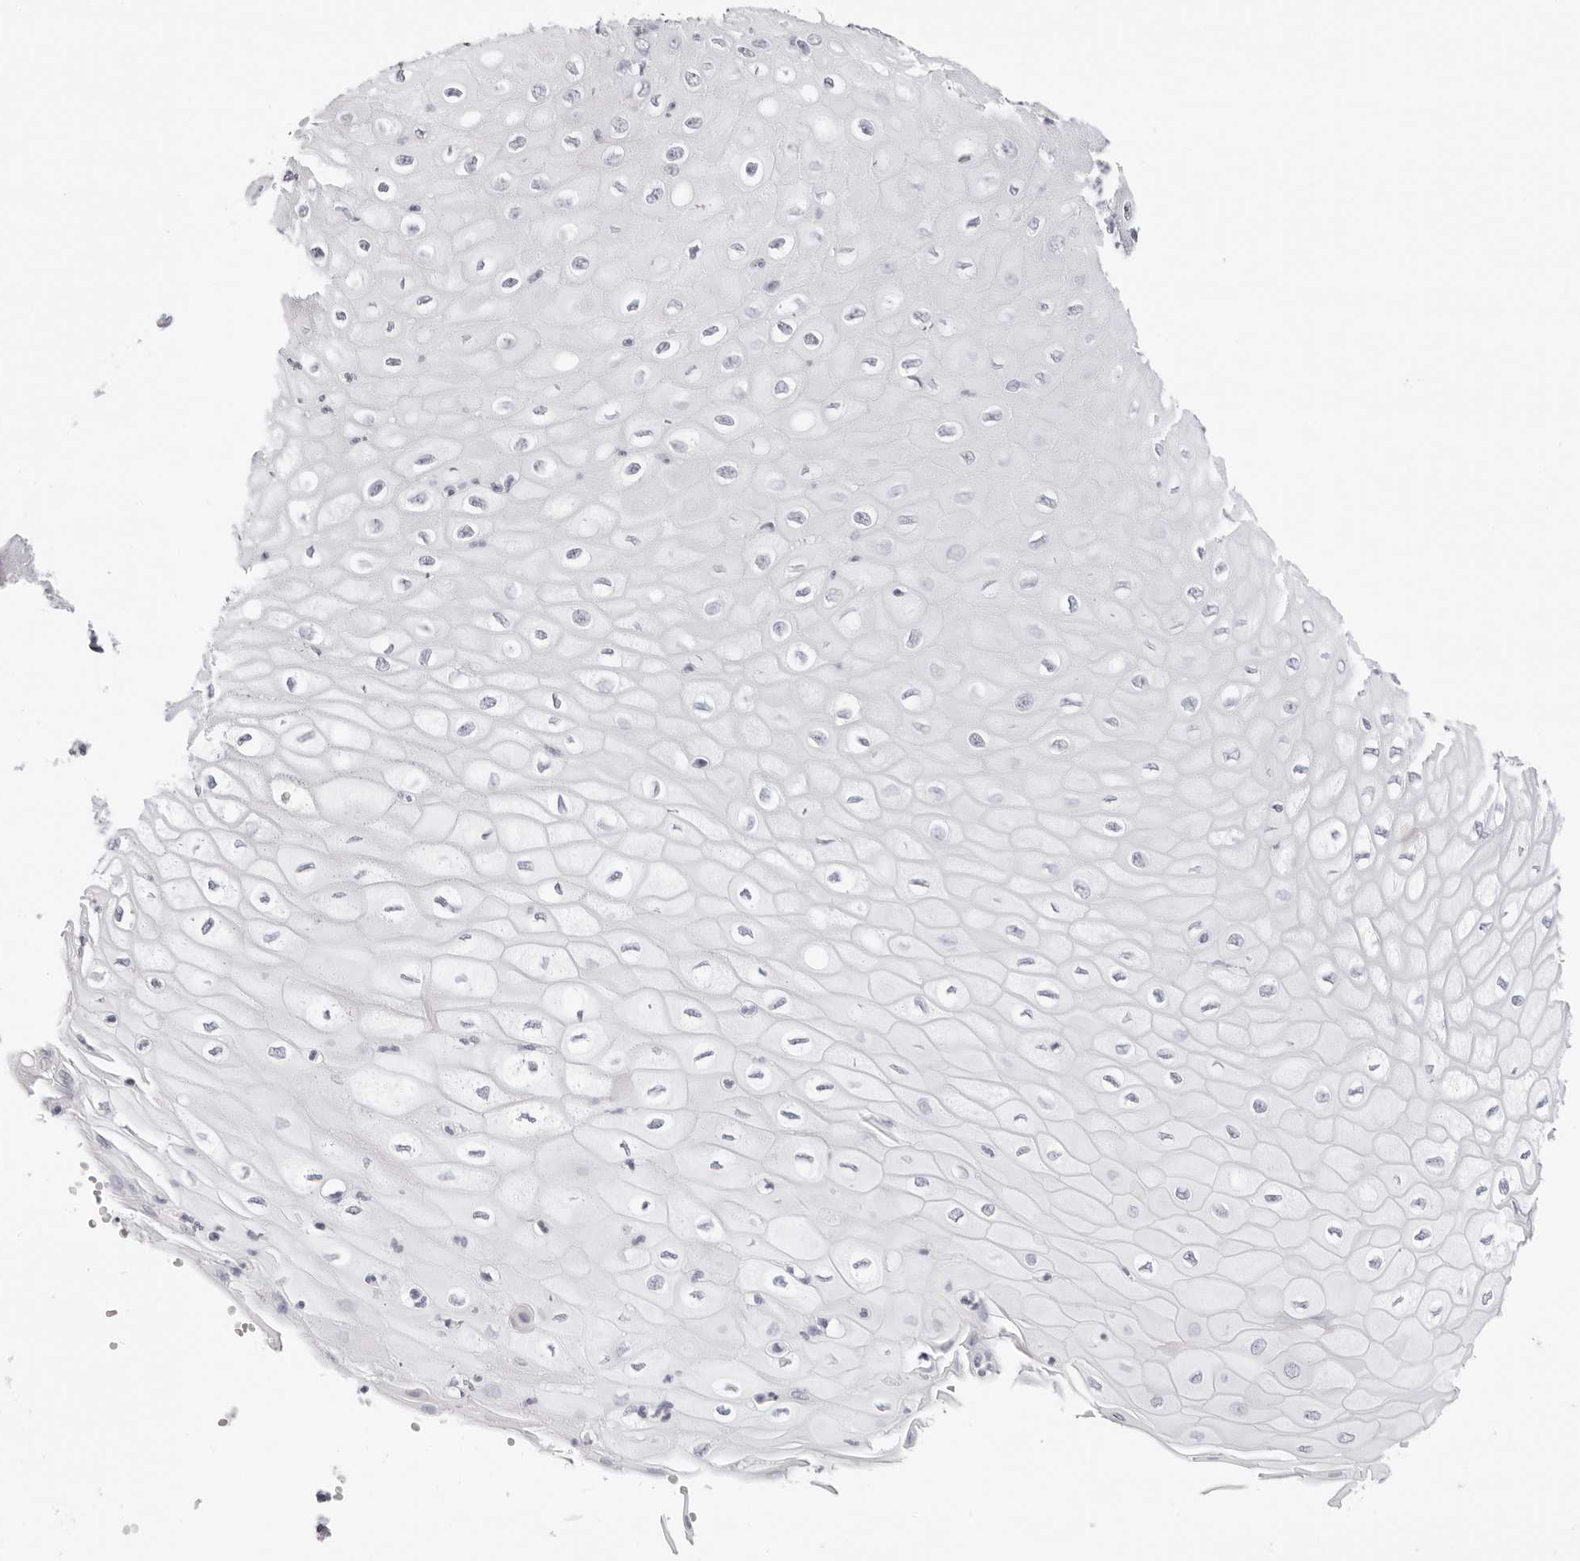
{"staining": {"intensity": "negative", "quantity": "none", "location": "none"}, "tissue": "cervical cancer", "cell_type": "Tumor cells", "image_type": "cancer", "snomed": [{"axis": "morphology", "description": "Normal tissue, NOS"}, {"axis": "morphology", "description": "Squamous cell carcinoma, NOS"}, {"axis": "topography", "description": "Cervix"}], "caption": "Tumor cells show no significant expression in cervical cancer. Brightfield microscopy of immunohistochemistry (IHC) stained with DAB (3,3'-diaminobenzidine) (brown) and hematoxylin (blue), captured at high magnification.", "gene": "AGMAT", "patient": {"sex": "female", "age": 35}}